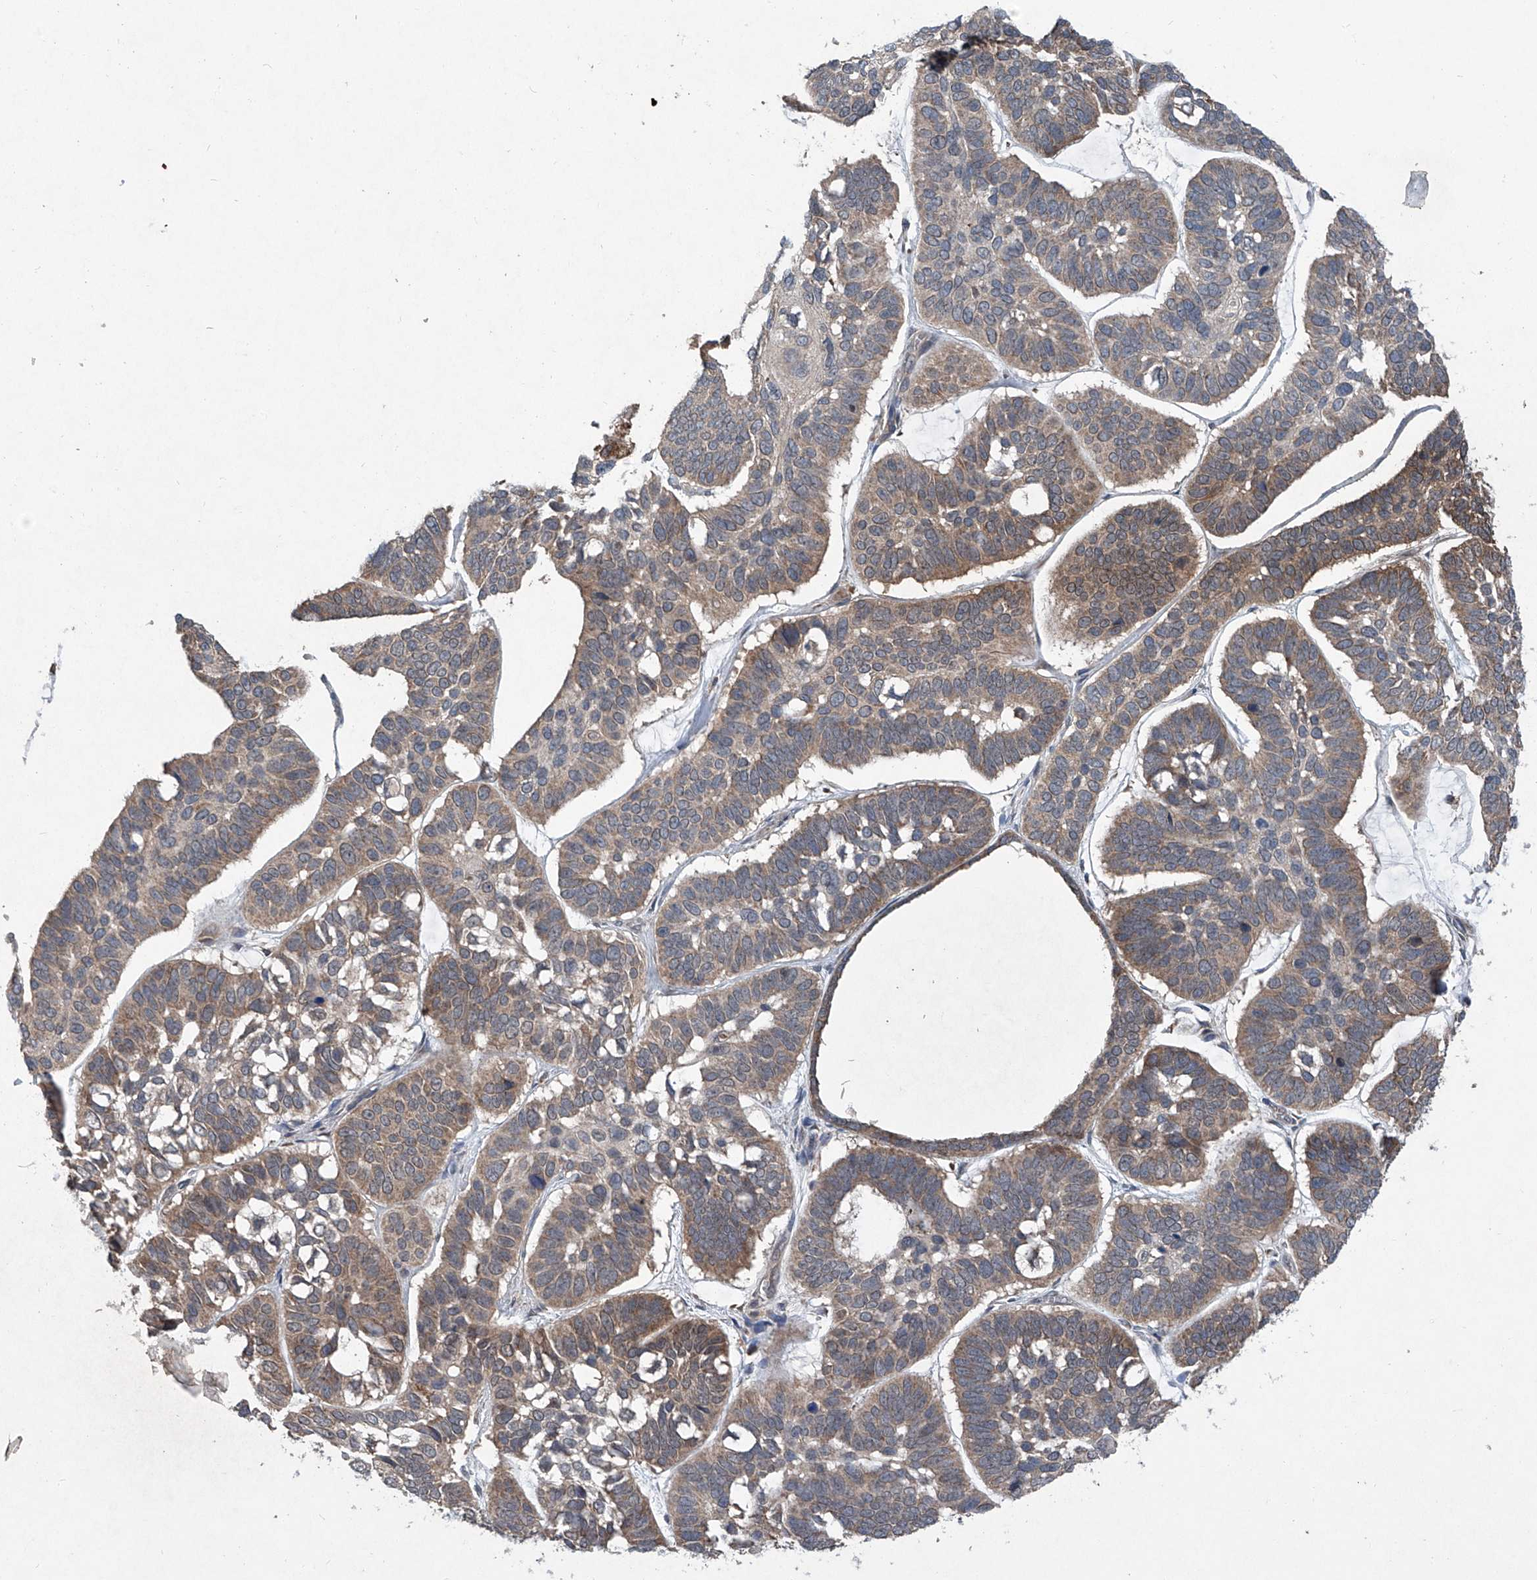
{"staining": {"intensity": "weak", "quantity": ">75%", "location": "cytoplasmic/membranous"}, "tissue": "skin cancer", "cell_type": "Tumor cells", "image_type": "cancer", "snomed": [{"axis": "morphology", "description": "Basal cell carcinoma"}, {"axis": "topography", "description": "Skin"}], "caption": "High-magnification brightfield microscopy of skin cancer stained with DAB (brown) and counterstained with hematoxylin (blue). tumor cells exhibit weak cytoplasmic/membranous staining is seen in approximately>75% of cells.", "gene": "SUMF2", "patient": {"sex": "male", "age": 62}}